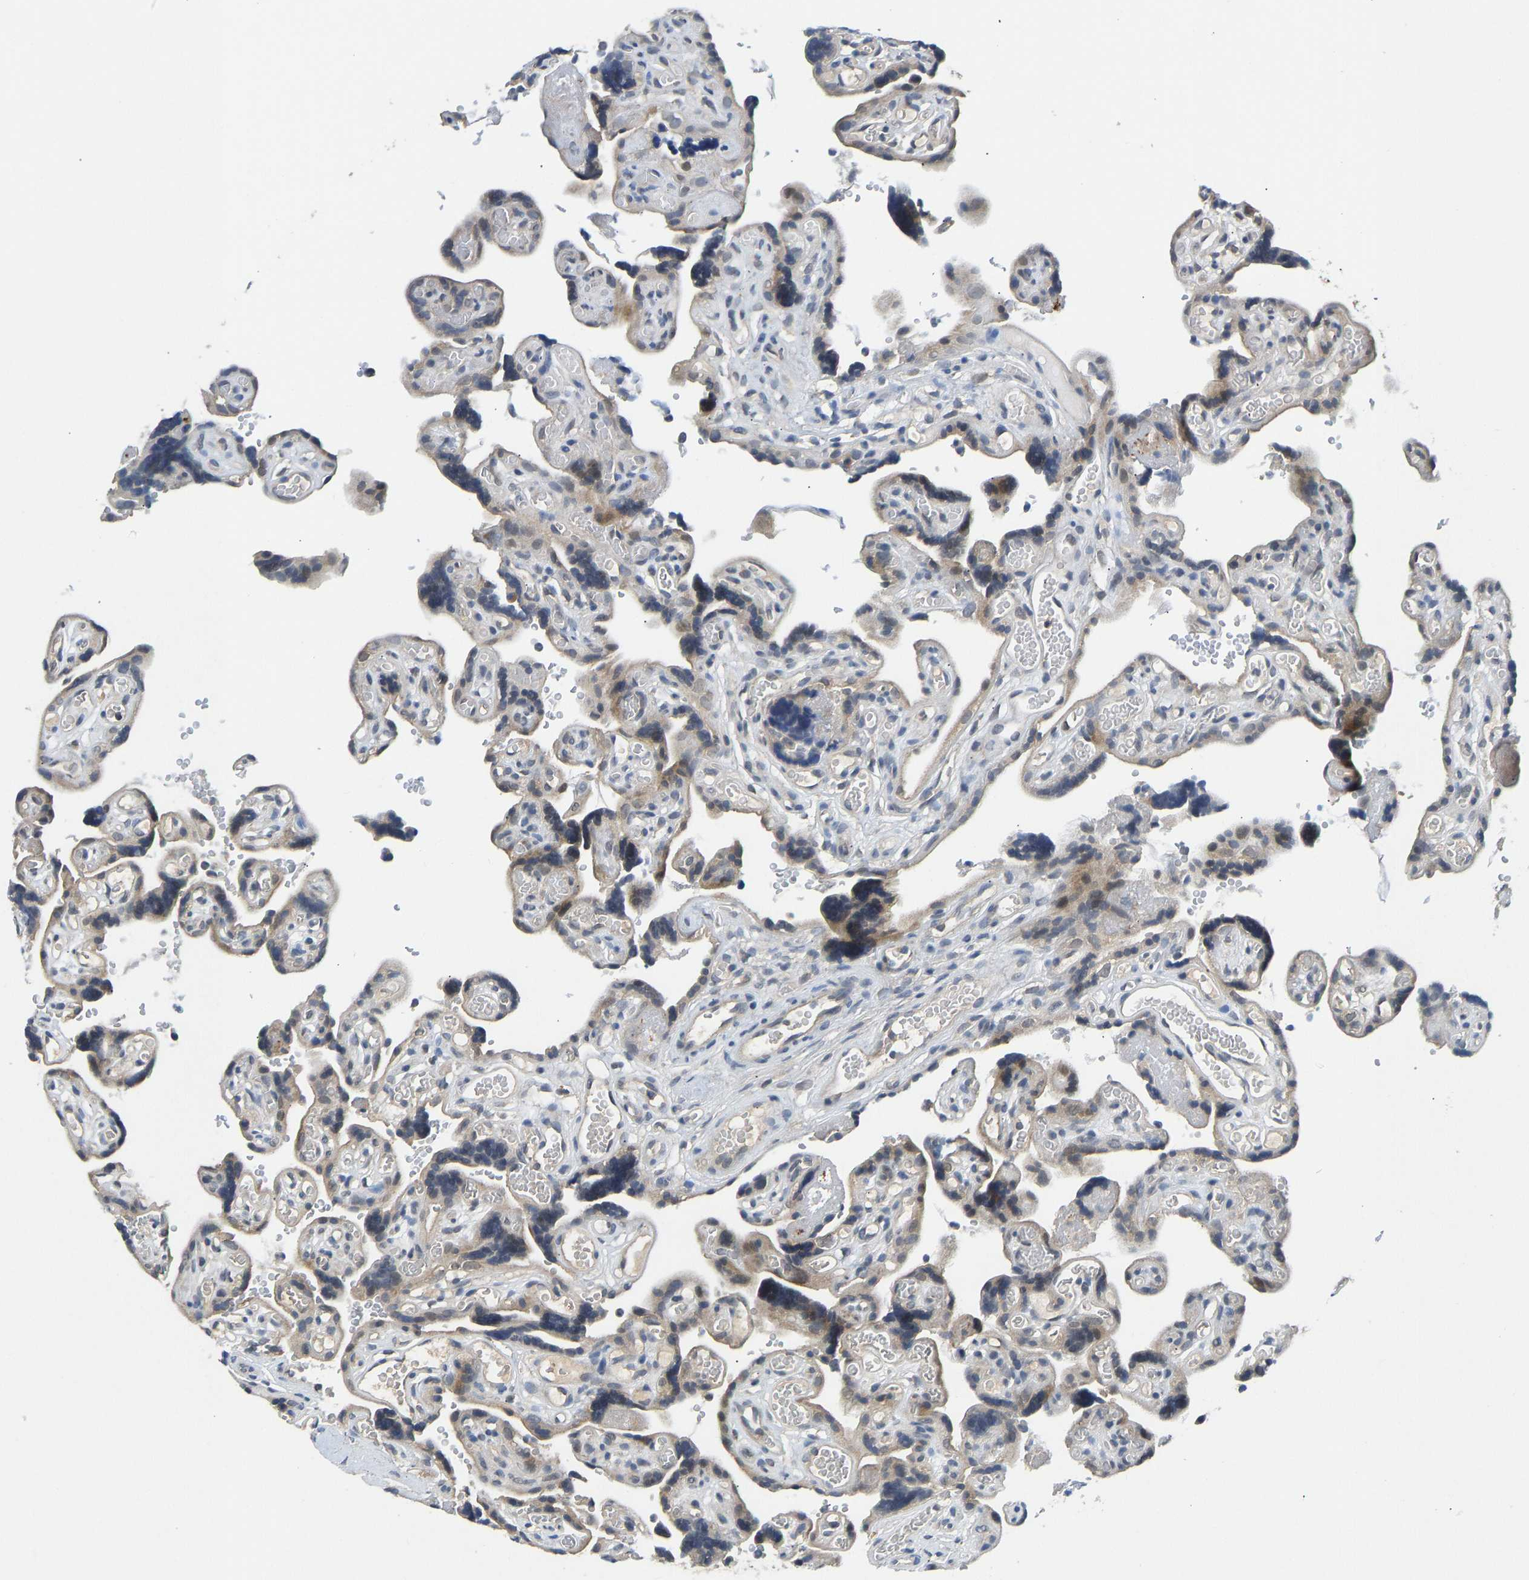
{"staining": {"intensity": "weak", "quantity": "<25%", "location": "cytoplasmic/membranous"}, "tissue": "placenta", "cell_type": "Decidual cells", "image_type": "normal", "snomed": [{"axis": "morphology", "description": "Normal tissue, NOS"}, {"axis": "topography", "description": "Placenta"}], "caption": "IHC micrograph of normal placenta: human placenta stained with DAB demonstrates no significant protein positivity in decidual cells.", "gene": "NDRG3", "patient": {"sex": "female", "age": 30}}